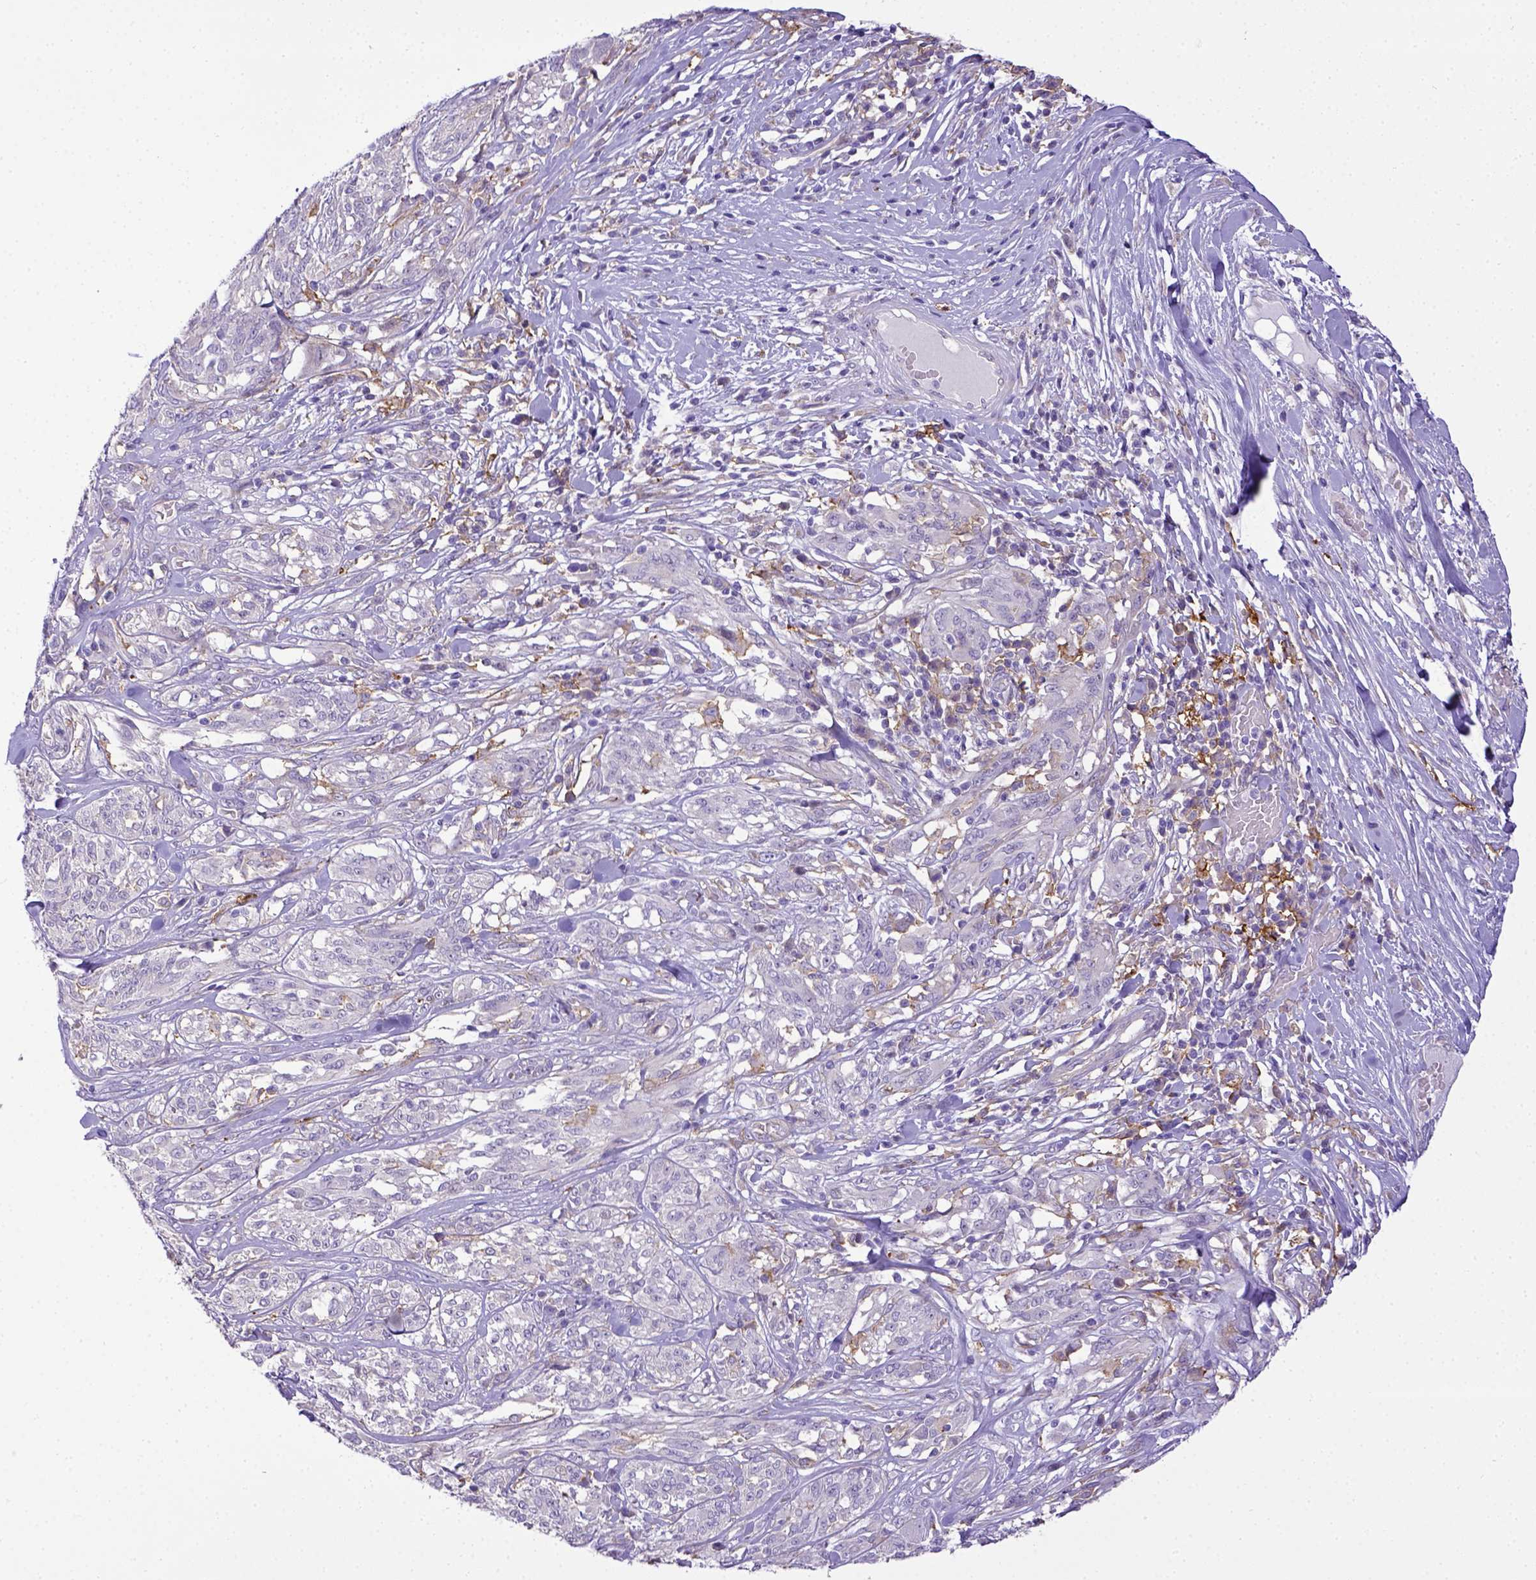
{"staining": {"intensity": "negative", "quantity": "none", "location": "none"}, "tissue": "melanoma", "cell_type": "Tumor cells", "image_type": "cancer", "snomed": [{"axis": "morphology", "description": "Malignant melanoma, NOS"}, {"axis": "topography", "description": "Skin"}], "caption": "IHC photomicrograph of neoplastic tissue: malignant melanoma stained with DAB (3,3'-diaminobenzidine) shows no significant protein positivity in tumor cells. (DAB (3,3'-diaminobenzidine) immunohistochemistry with hematoxylin counter stain).", "gene": "CD40", "patient": {"sex": "female", "age": 91}}